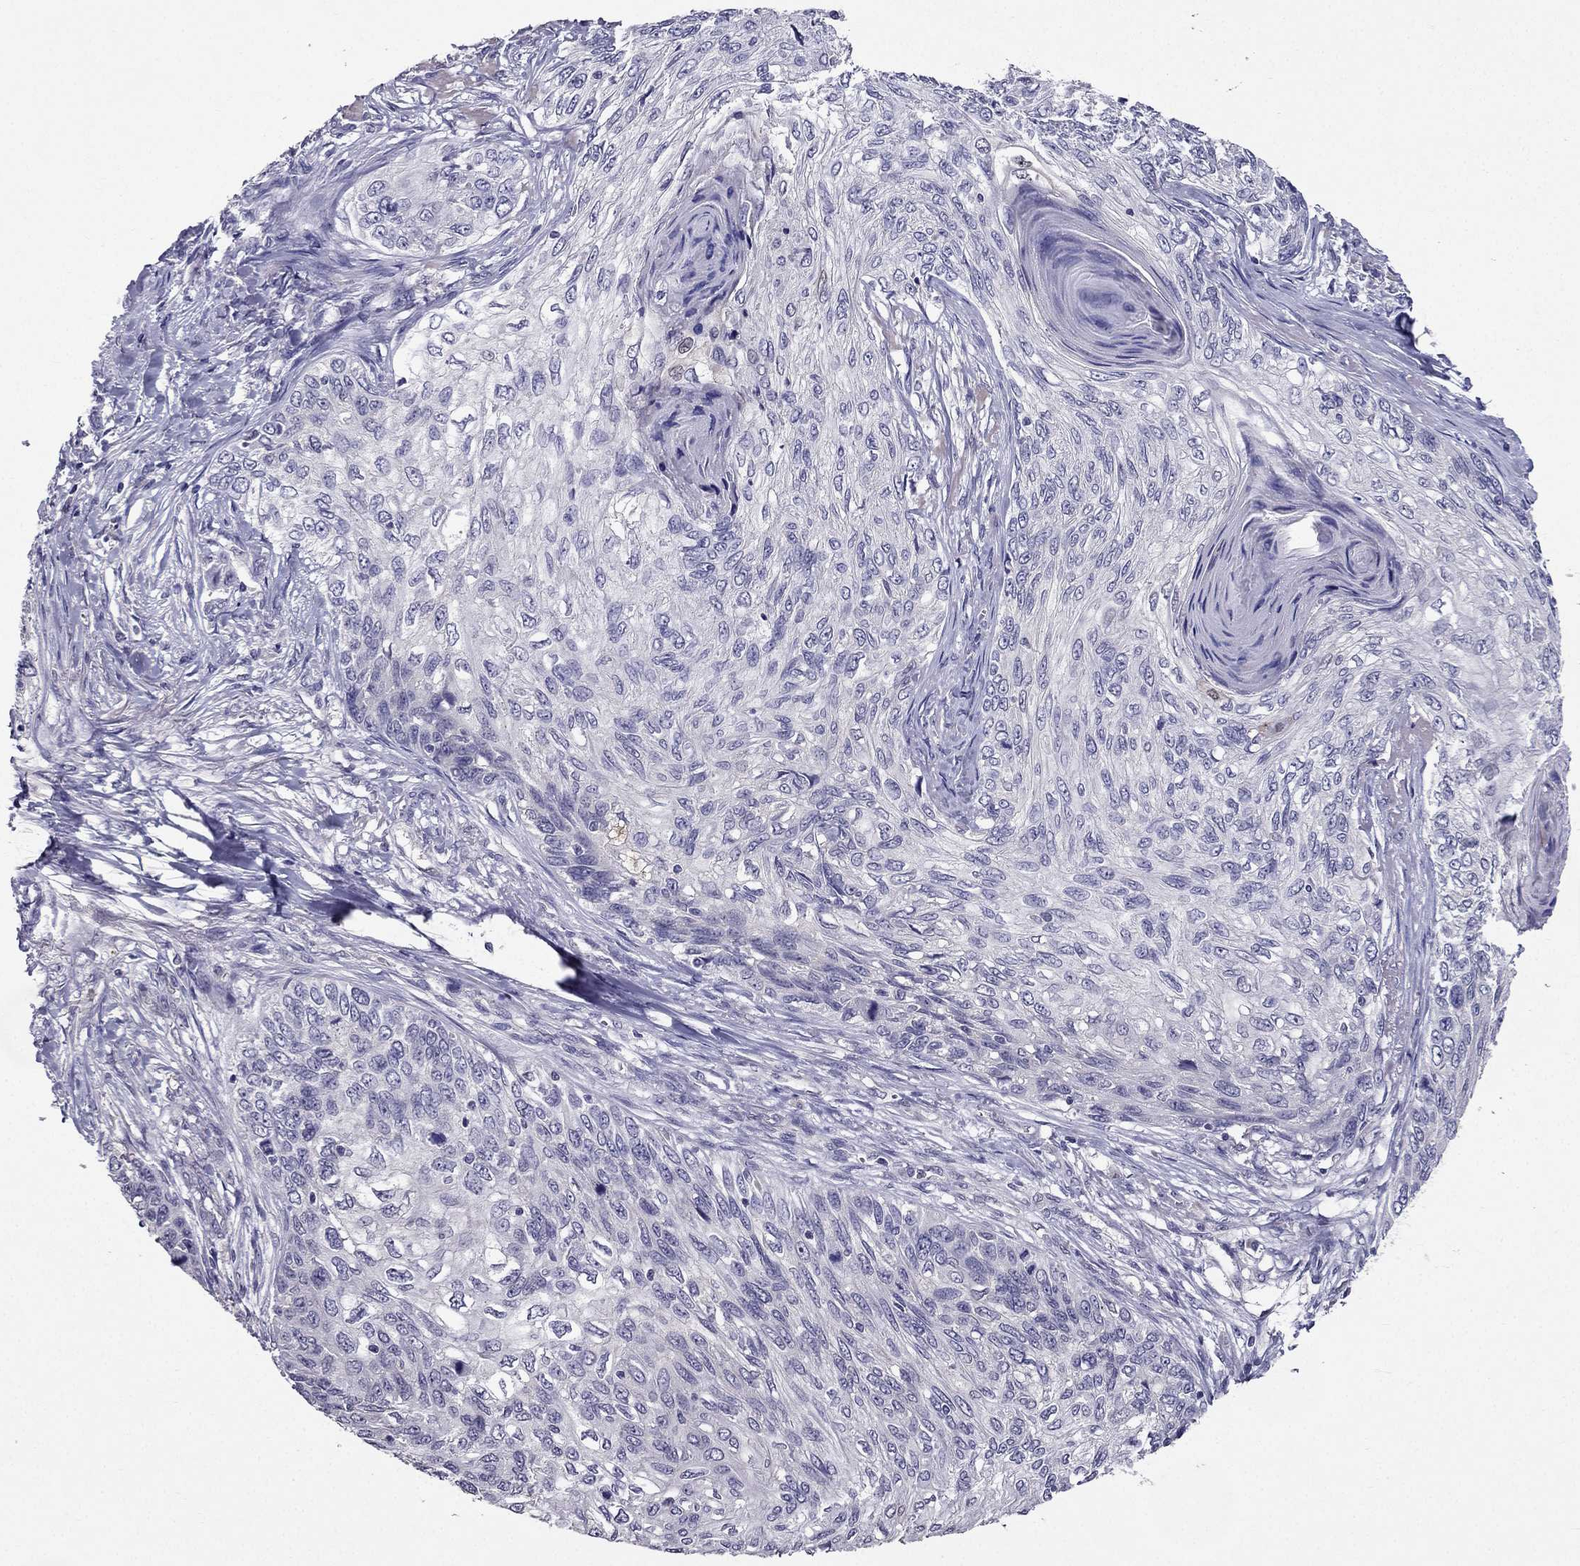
{"staining": {"intensity": "negative", "quantity": "none", "location": "none"}, "tissue": "skin cancer", "cell_type": "Tumor cells", "image_type": "cancer", "snomed": [{"axis": "morphology", "description": "Squamous cell carcinoma, NOS"}, {"axis": "topography", "description": "Skin"}], "caption": "Immunohistochemical staining of squamous cell carcinoma (skin) shows no significant staining in tumor cells. (DAB (3,3'-diaminobenzidine) immunohistochemistry visualized using brightfield microscopy, high magnification).", "gene": "DUSP15", "patient": {"sex": "male", "age": 92}}